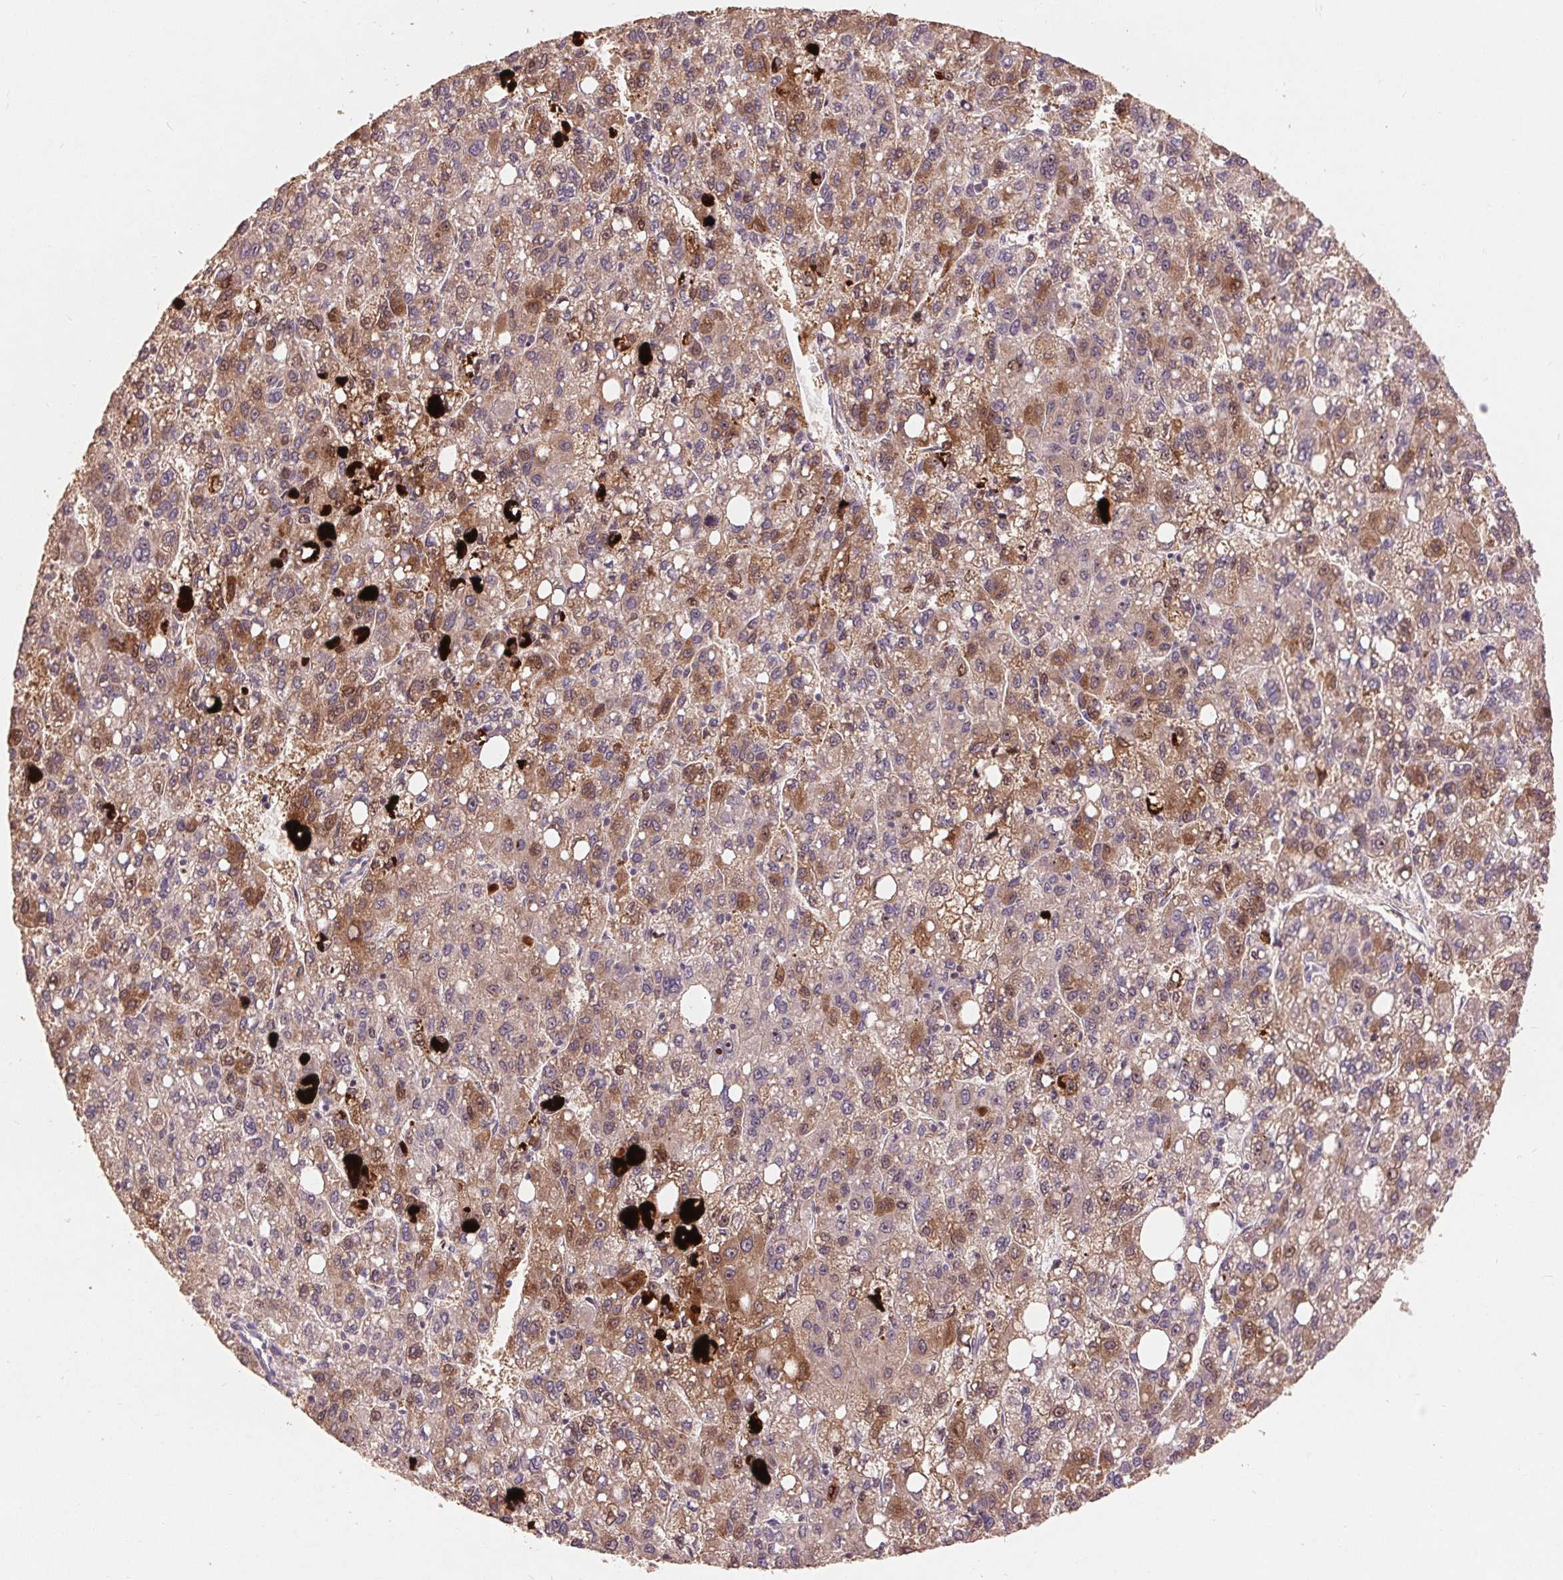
{"staining": {"intensity": "moderate", "quantity": "25%-75%", "location": "cytoplasmic/membranous"}, "tissue": "liver cancer", "cell_type": "Tumor cells", "image_type": "cancer", "snomed": [{"axis": "morphology", "description": "Carcinoma, Hepatocellular, NOS"}, {"axis": "topography", "description": "Liver"}], "caption": "A medium amount of moderate cytoplasmic/membranous staining is present in approximately 25%-75% of tumor cells in hepatocellular carcinoma (liver) tissue. (Brightfield microscopy of DAB IHC at high magnification).", "gene": "RANBP3L", "patient": {"sex": "female", "age": 82}}